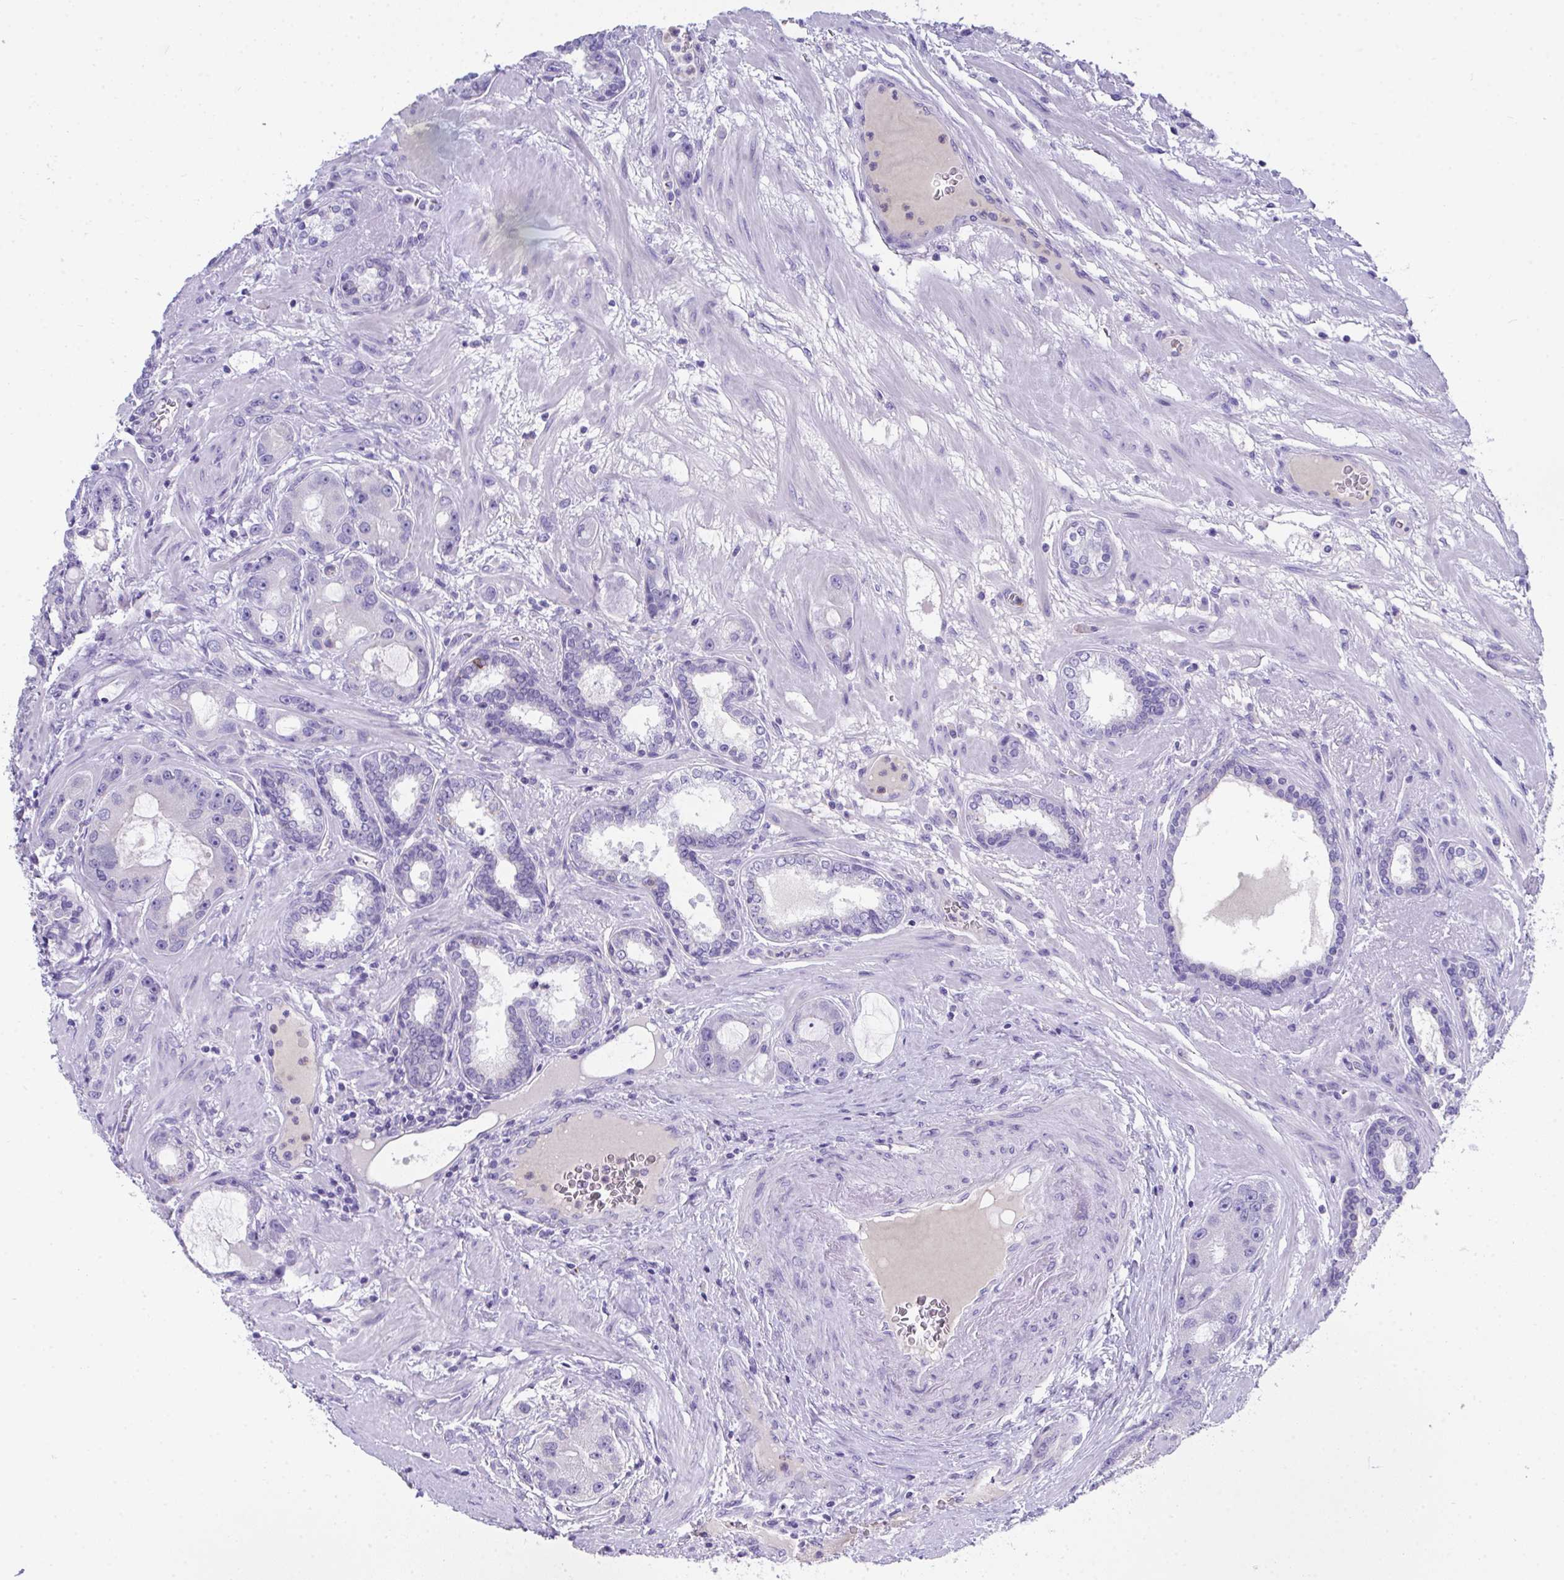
{"staining": {"intensity": "negative", "quantity": "none", "location": "none"}, "tissue": "prostate cancer", "cell_type": "Tumor cells", "image_type": "cancer", "snomed": [{"axis": "morphology", "description": "Adenocarcinoma, High grade"}, {"axis": "topography", "description": "Prostate"}], "caption": "The histopathology image displays no significant positivity in tumor cells of prostate cancer.", "gene": "COA5", "patient": {"sex": "male", "age": 65}}